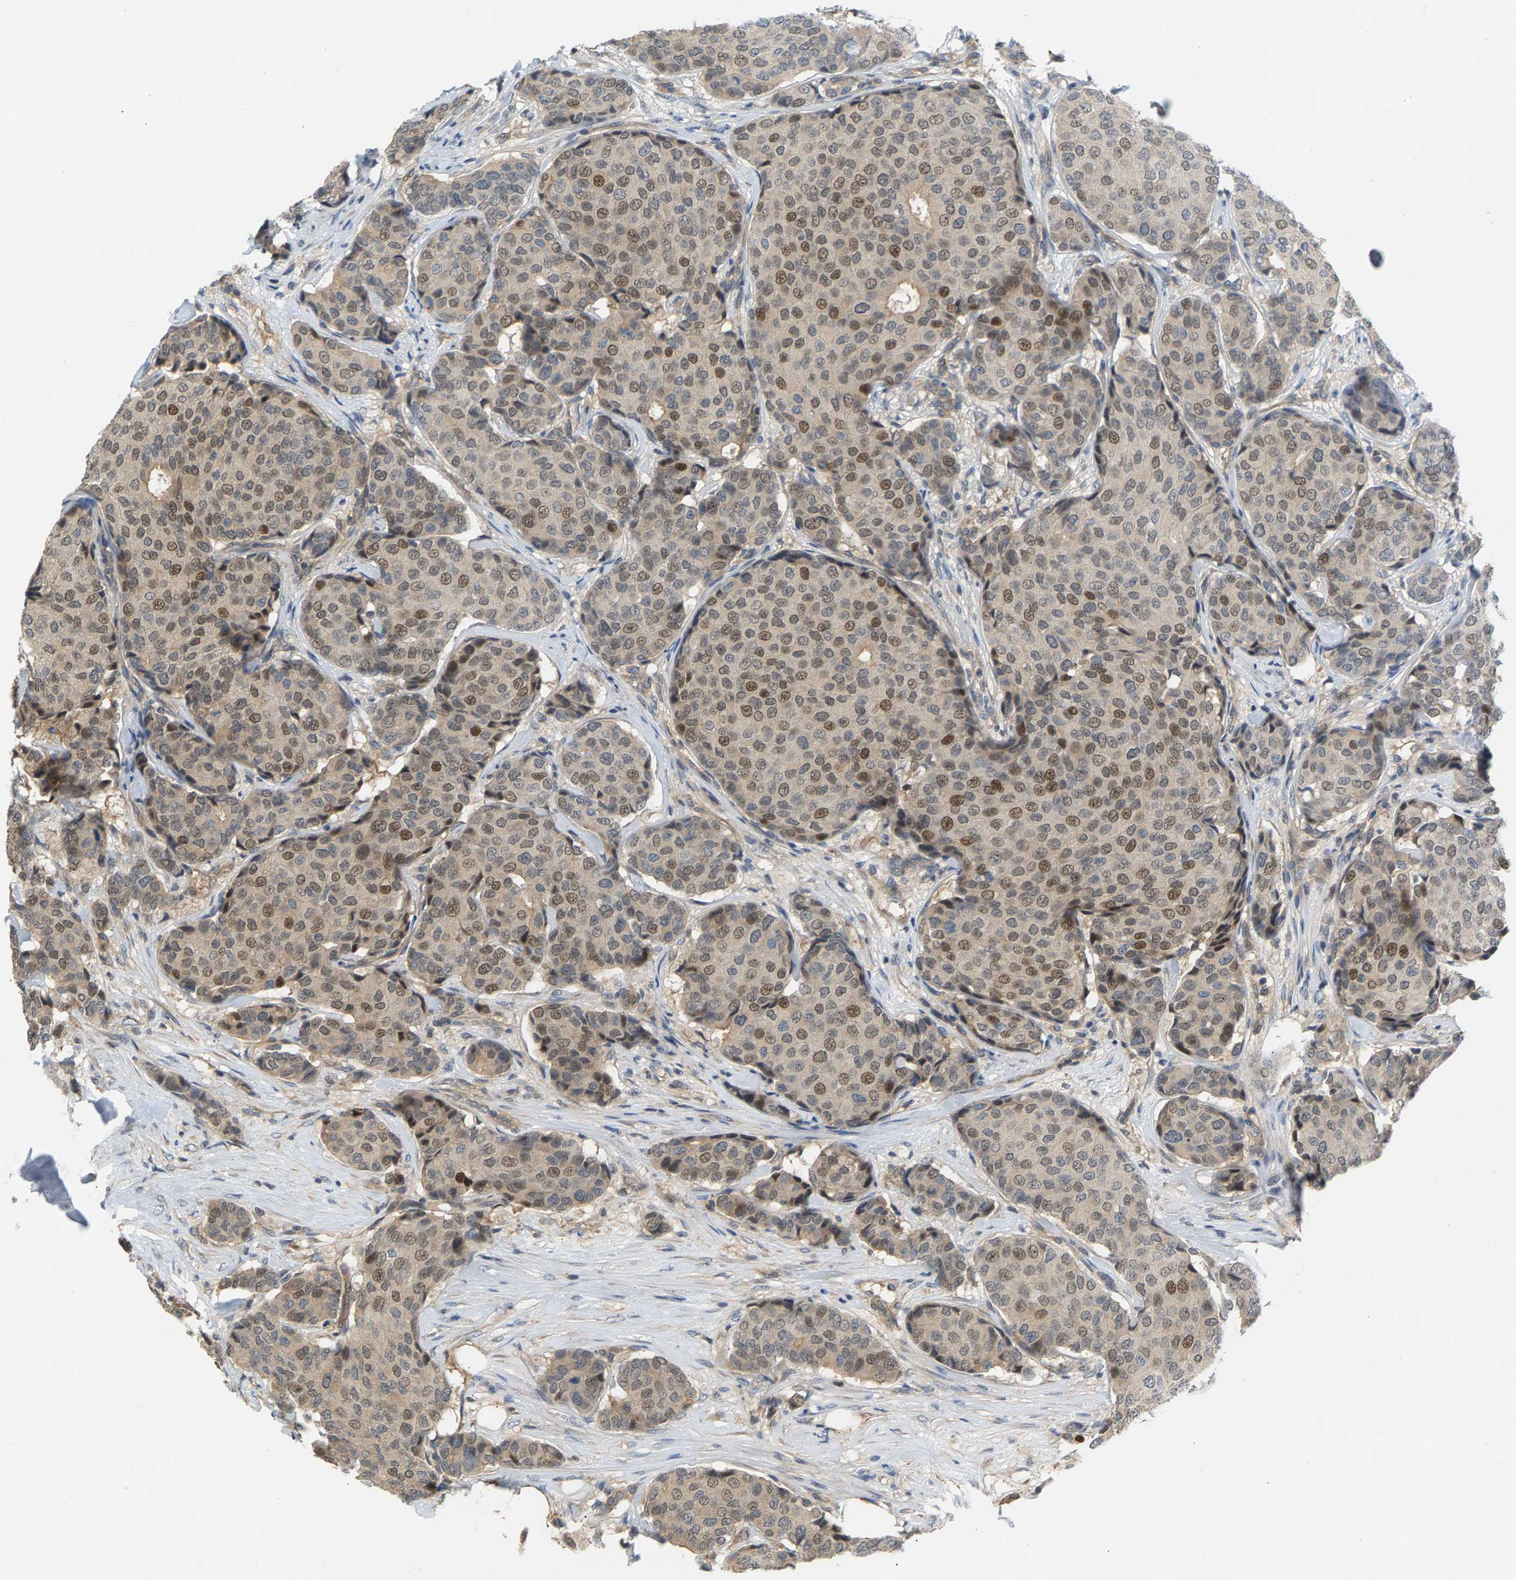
{"staining": {"intensity": "moderate", "quantity": "25%-75%", "location": "nuclear"}, "tissue": "breast cancer", "cell_type": "Tumor cells", "image_type": "cancer", "snomed": [{"axis": "morphology", "description": "Duct carcinoma"}, {"axis": "topography", "description": "Breast"}], "caption": "Approximately 25%-75% of tumor cells in breast cancer (infiltrating ductal carcinoma) show moderate nuclear protein expression as visualized by brown immunohistochemical staining.", "gene": "KRTAP27-1", "patient": {"sex": "female", "age": 75}}